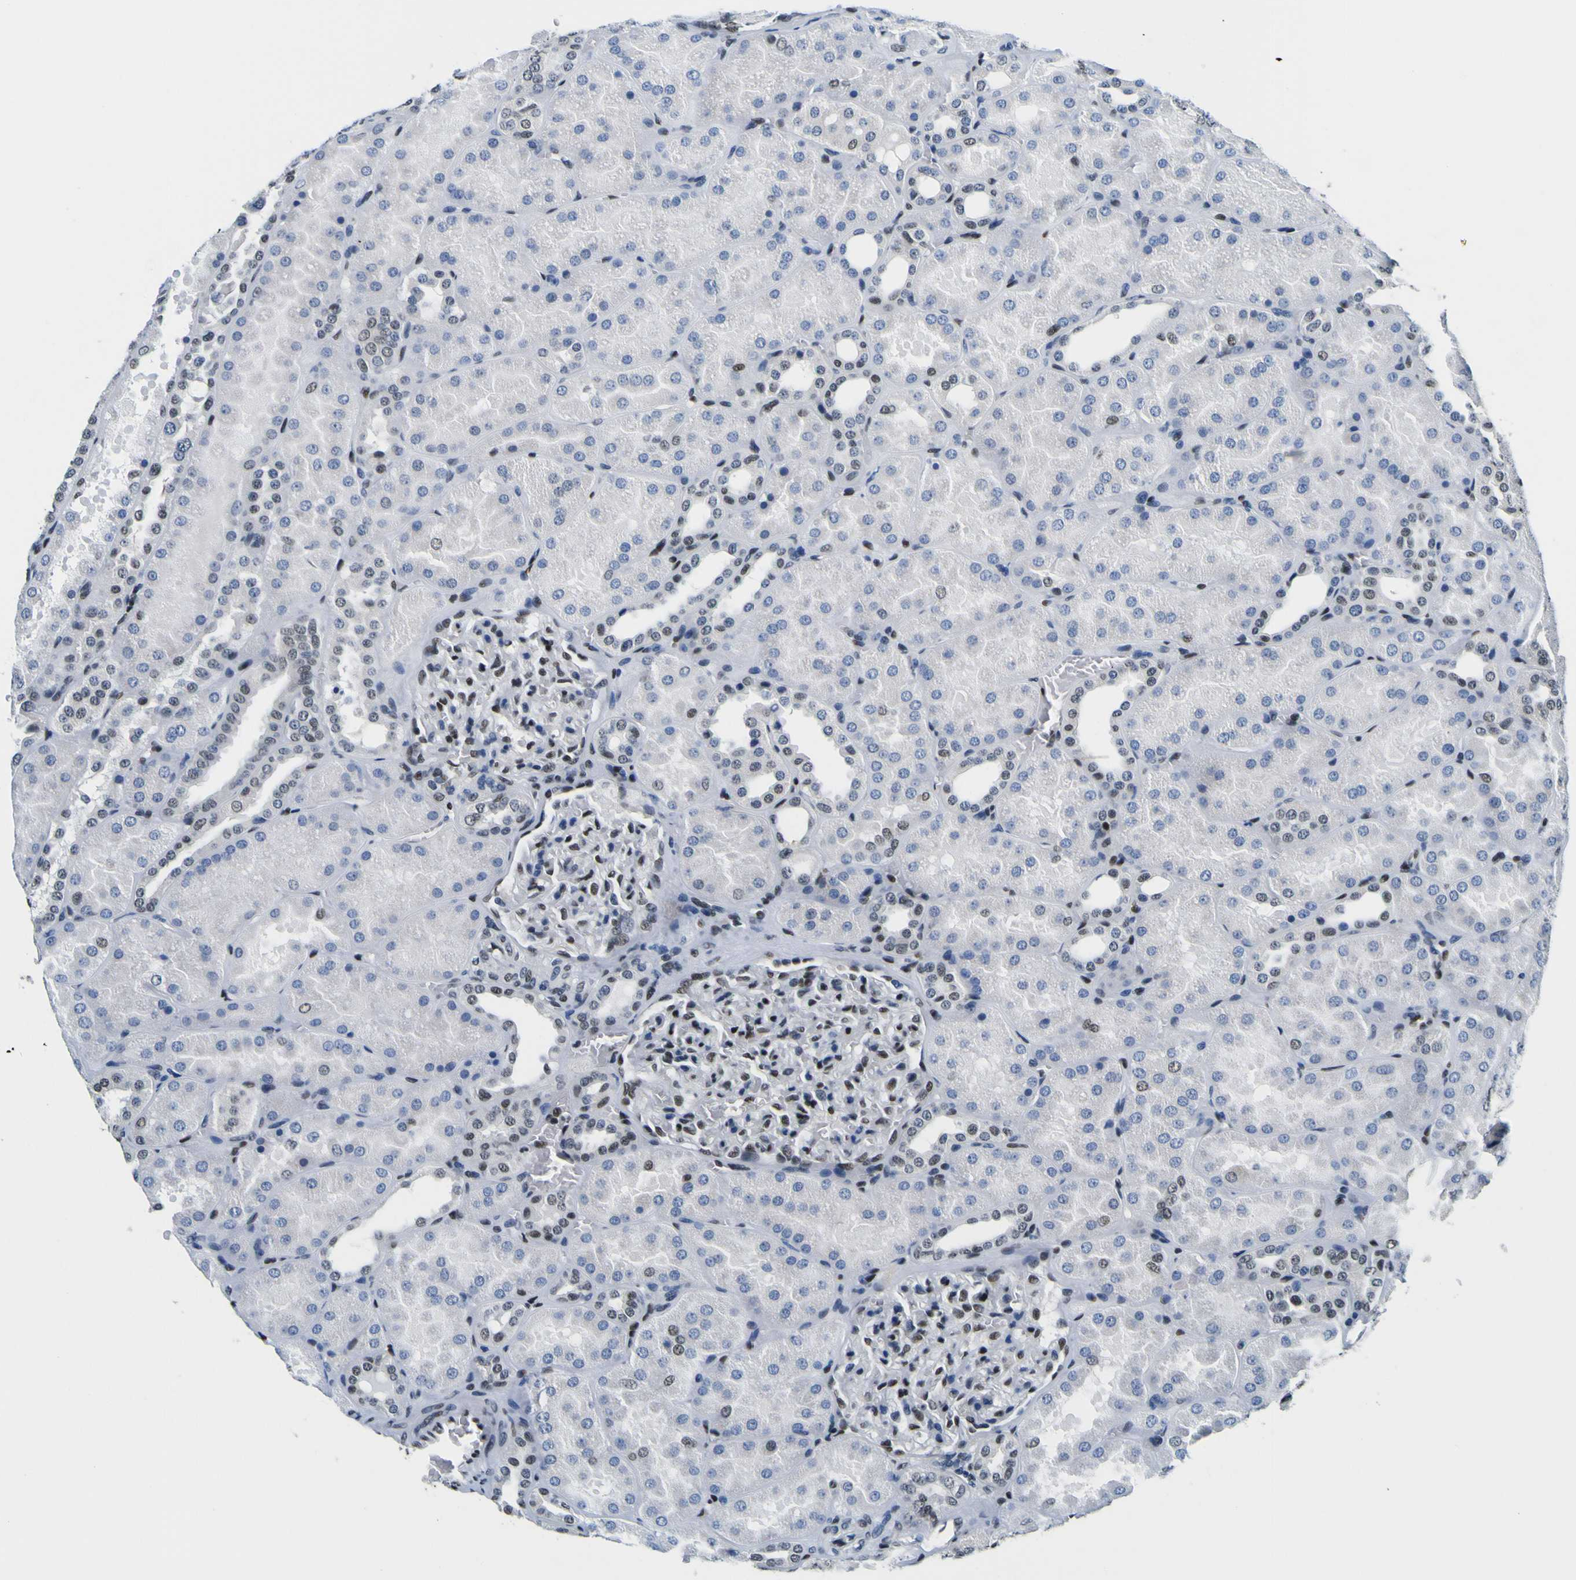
{"staining": {"intensity": "strong", "quantity": "25%-75%", "location": "nuclear"}, "tissue": "kidney", "cell_type": "Cells in glomeruli", "image_type": "normal", "snomed": [{"axis": "morphology", "description": "Normal tissue, NOS"}, {"axis": "topography", "description": "Kidney"}], "caption": "A photomicrograph of human kidney stained for a protein displays strong nuclear brown staining in cells in glomeruli. Nuclei are stained in blue.", "gene": "SP1", "patient": {"sex": "male", "age": 28}}